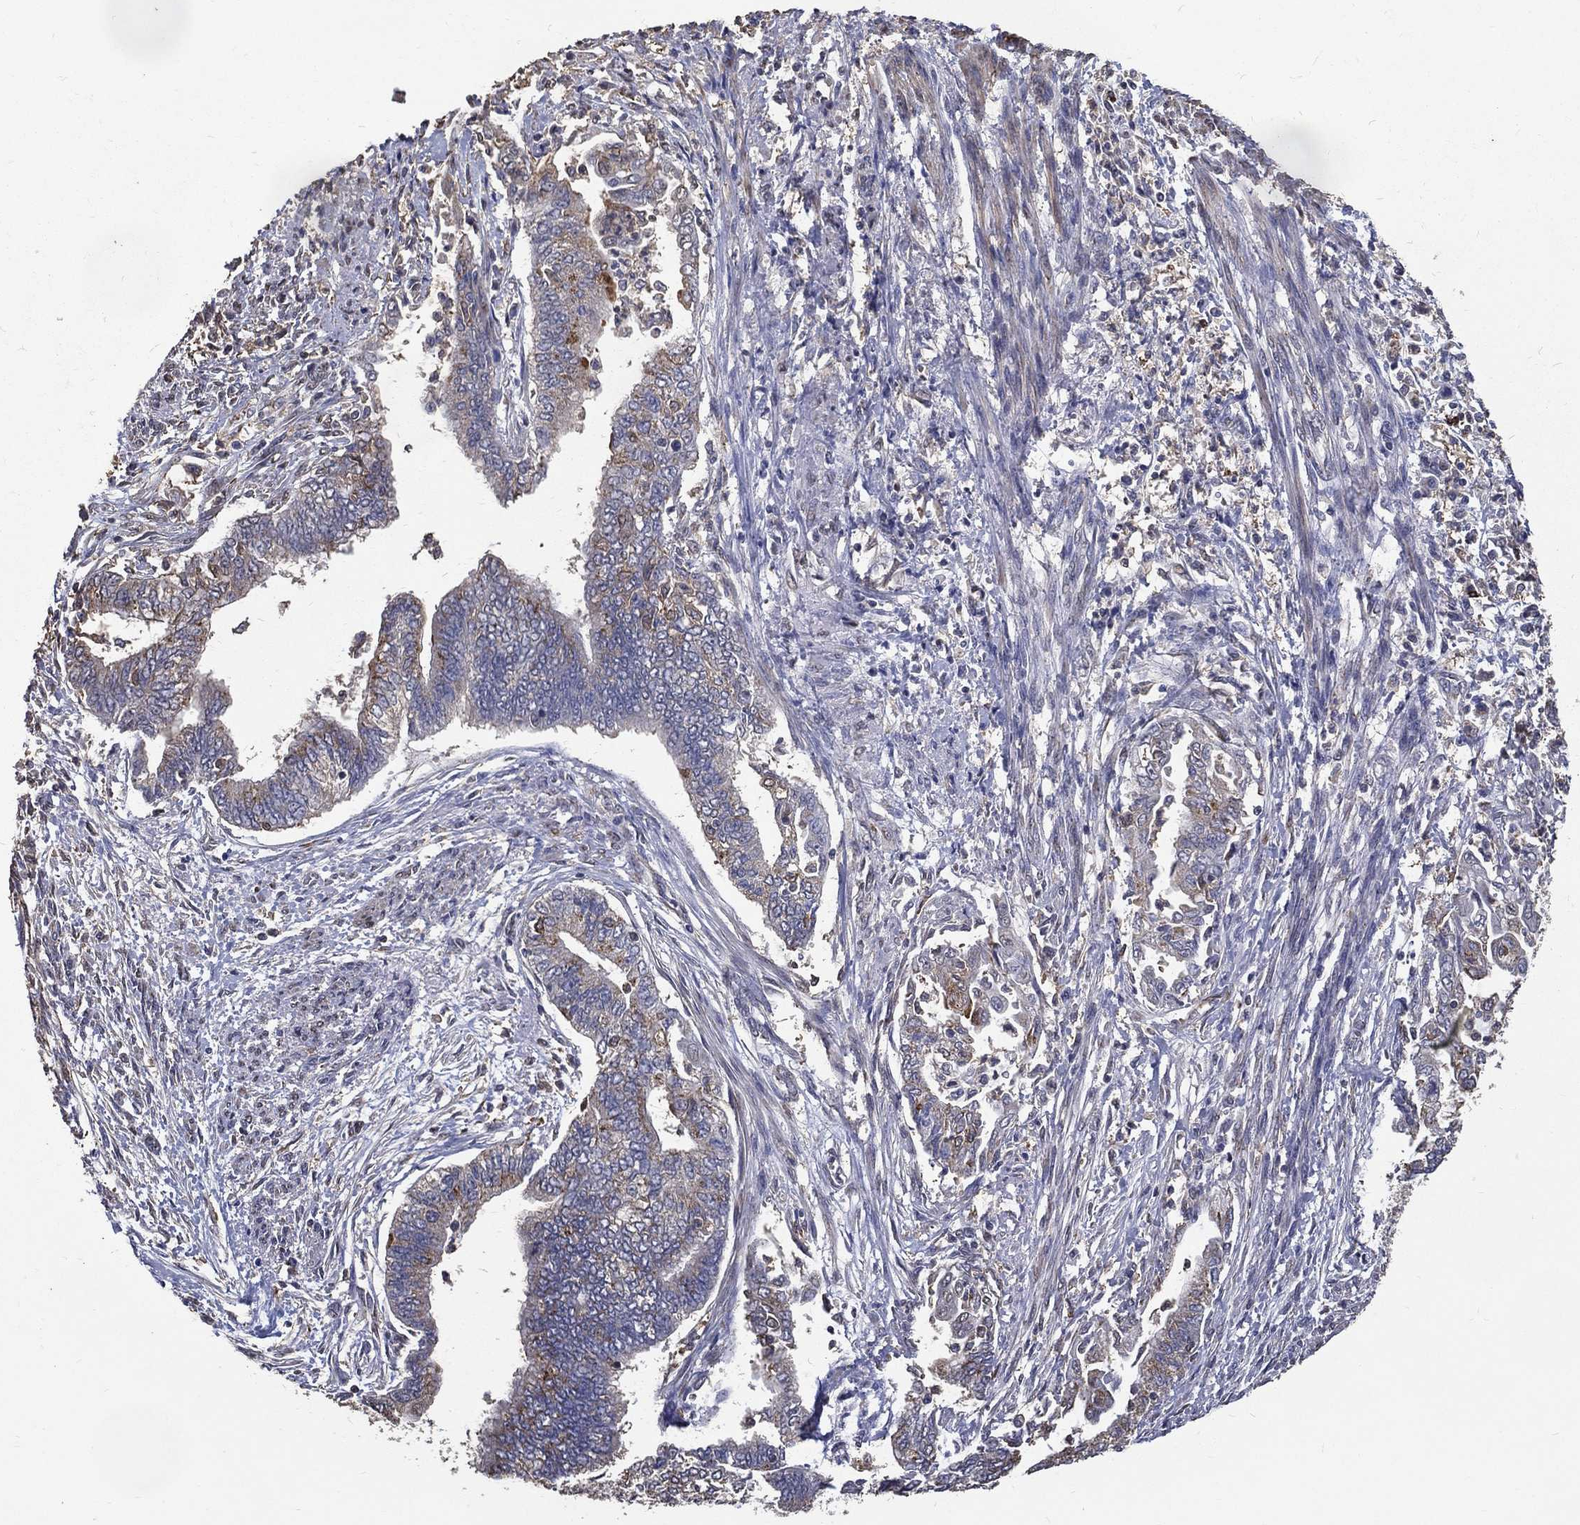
{"staining": {"intensity": "weak", "quantity": "<25%", "location": "cytoplasmic/membranous"}, "tissue": "endometrial cancer", "cell_type": "Tumor cells", "image_type": "cancer", "snomed": [{"axis": "morphology", "description": "Adenocarcinoma, NOS"}, {"axis": "topography", "description": "Endometrium"}], "caption": "Endometrial cancer (adenocarcinoma) stained for a protein using immunohistochemistry demonstrates no staining tumor cells.", "gene": "GPR183", "patient": {"sex": "female", "age": 65}}